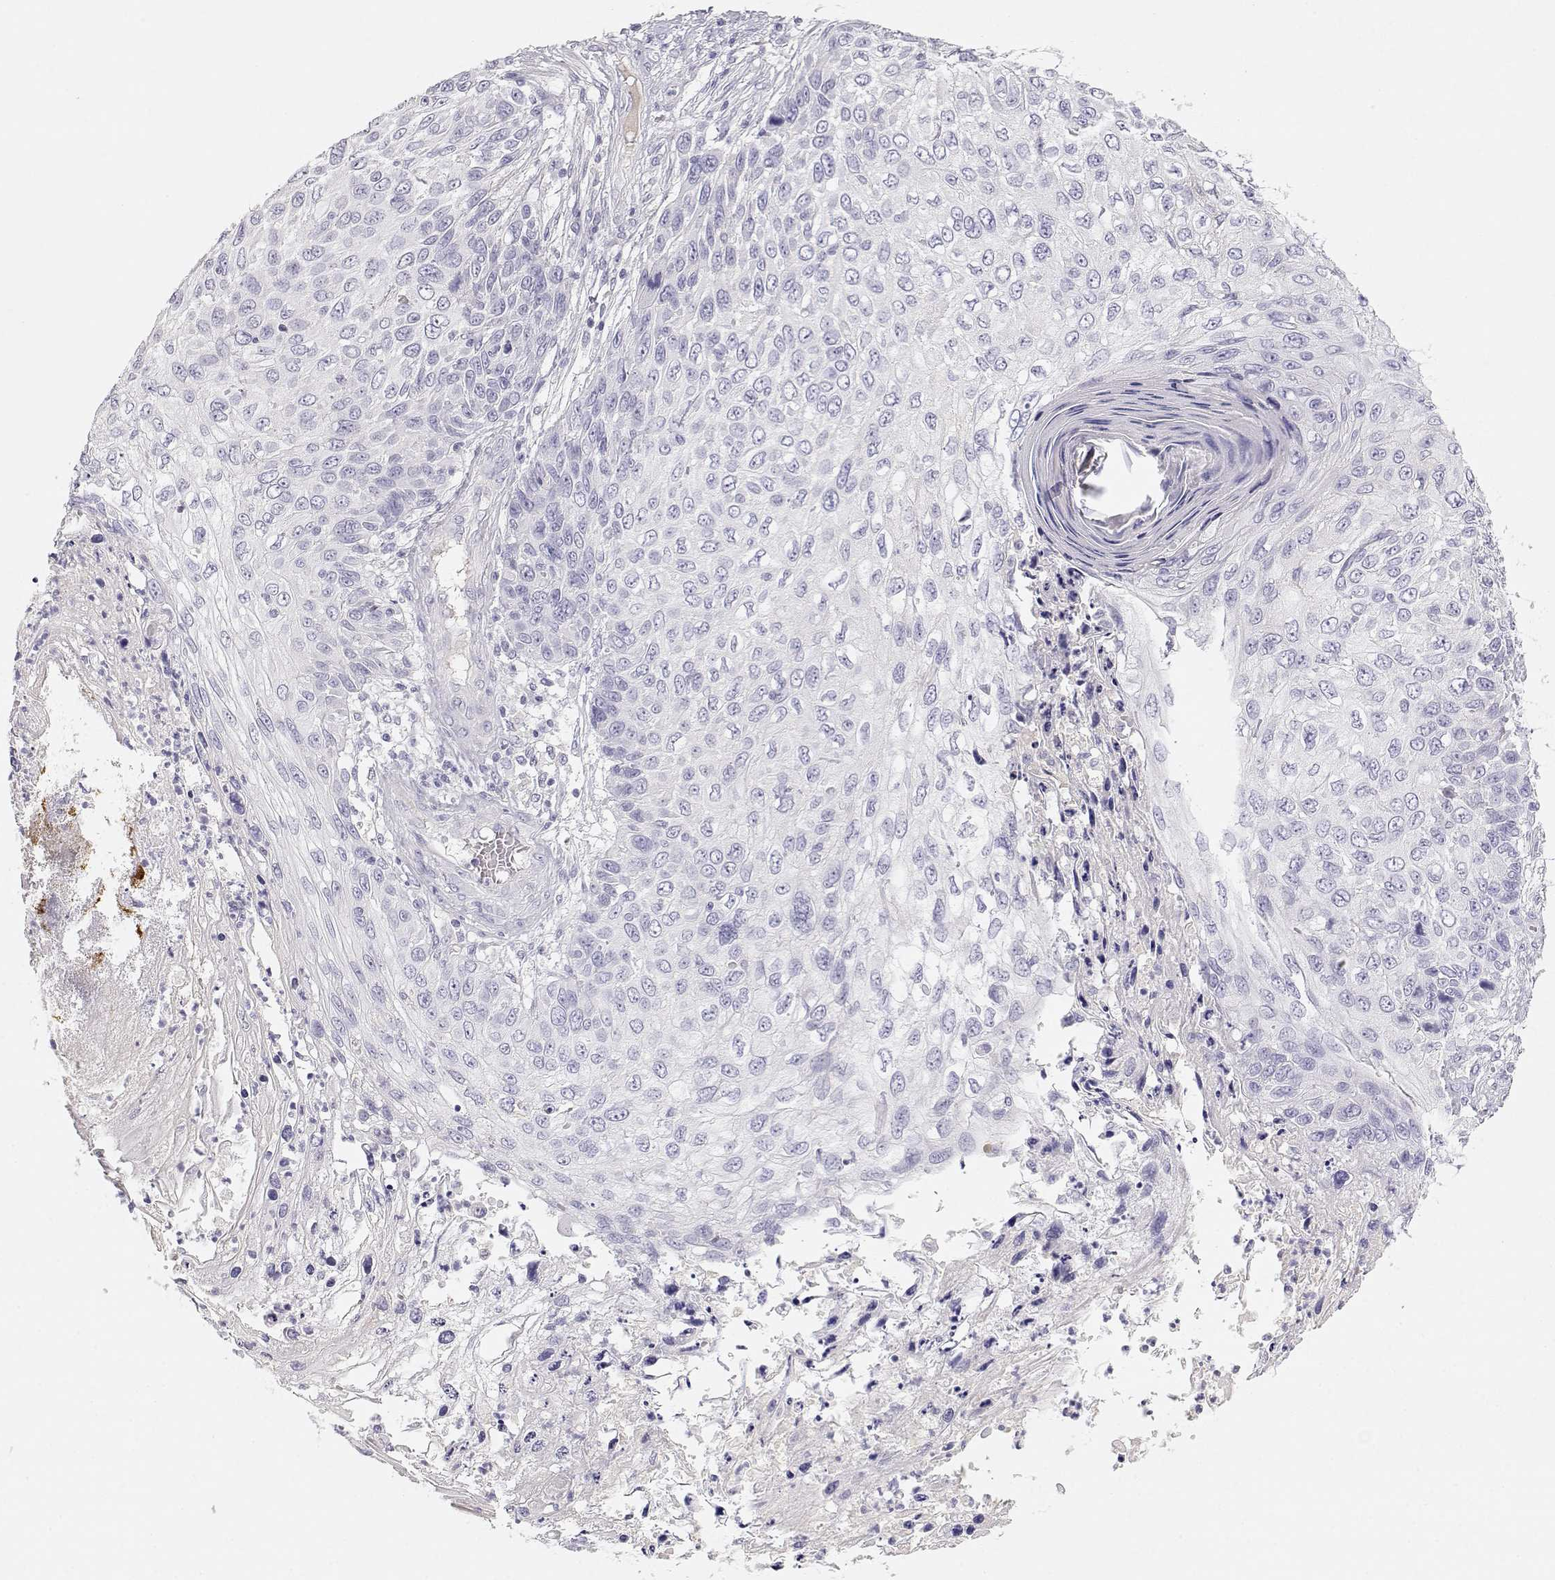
{"staining": {"intensity": "negative", "quantity": "none", "location": "none"}, "tissue": "skin cancer", "cell_type": "Tumor cells", "image_type": "cancer", "snomed": [{"axis": "morphology", "description": "Squamous cell carcinoma, NOS"}, {"axis": "topography", "description": "Skin"}], "caption": "High power microscopy photomicrograph of an IHC micrograph of skin cancer (squamous cell carcinoma), revealing no significant expression in tumor cells.", "gene": "GPR174", "patient": {"sex": "male", "age": 92}}